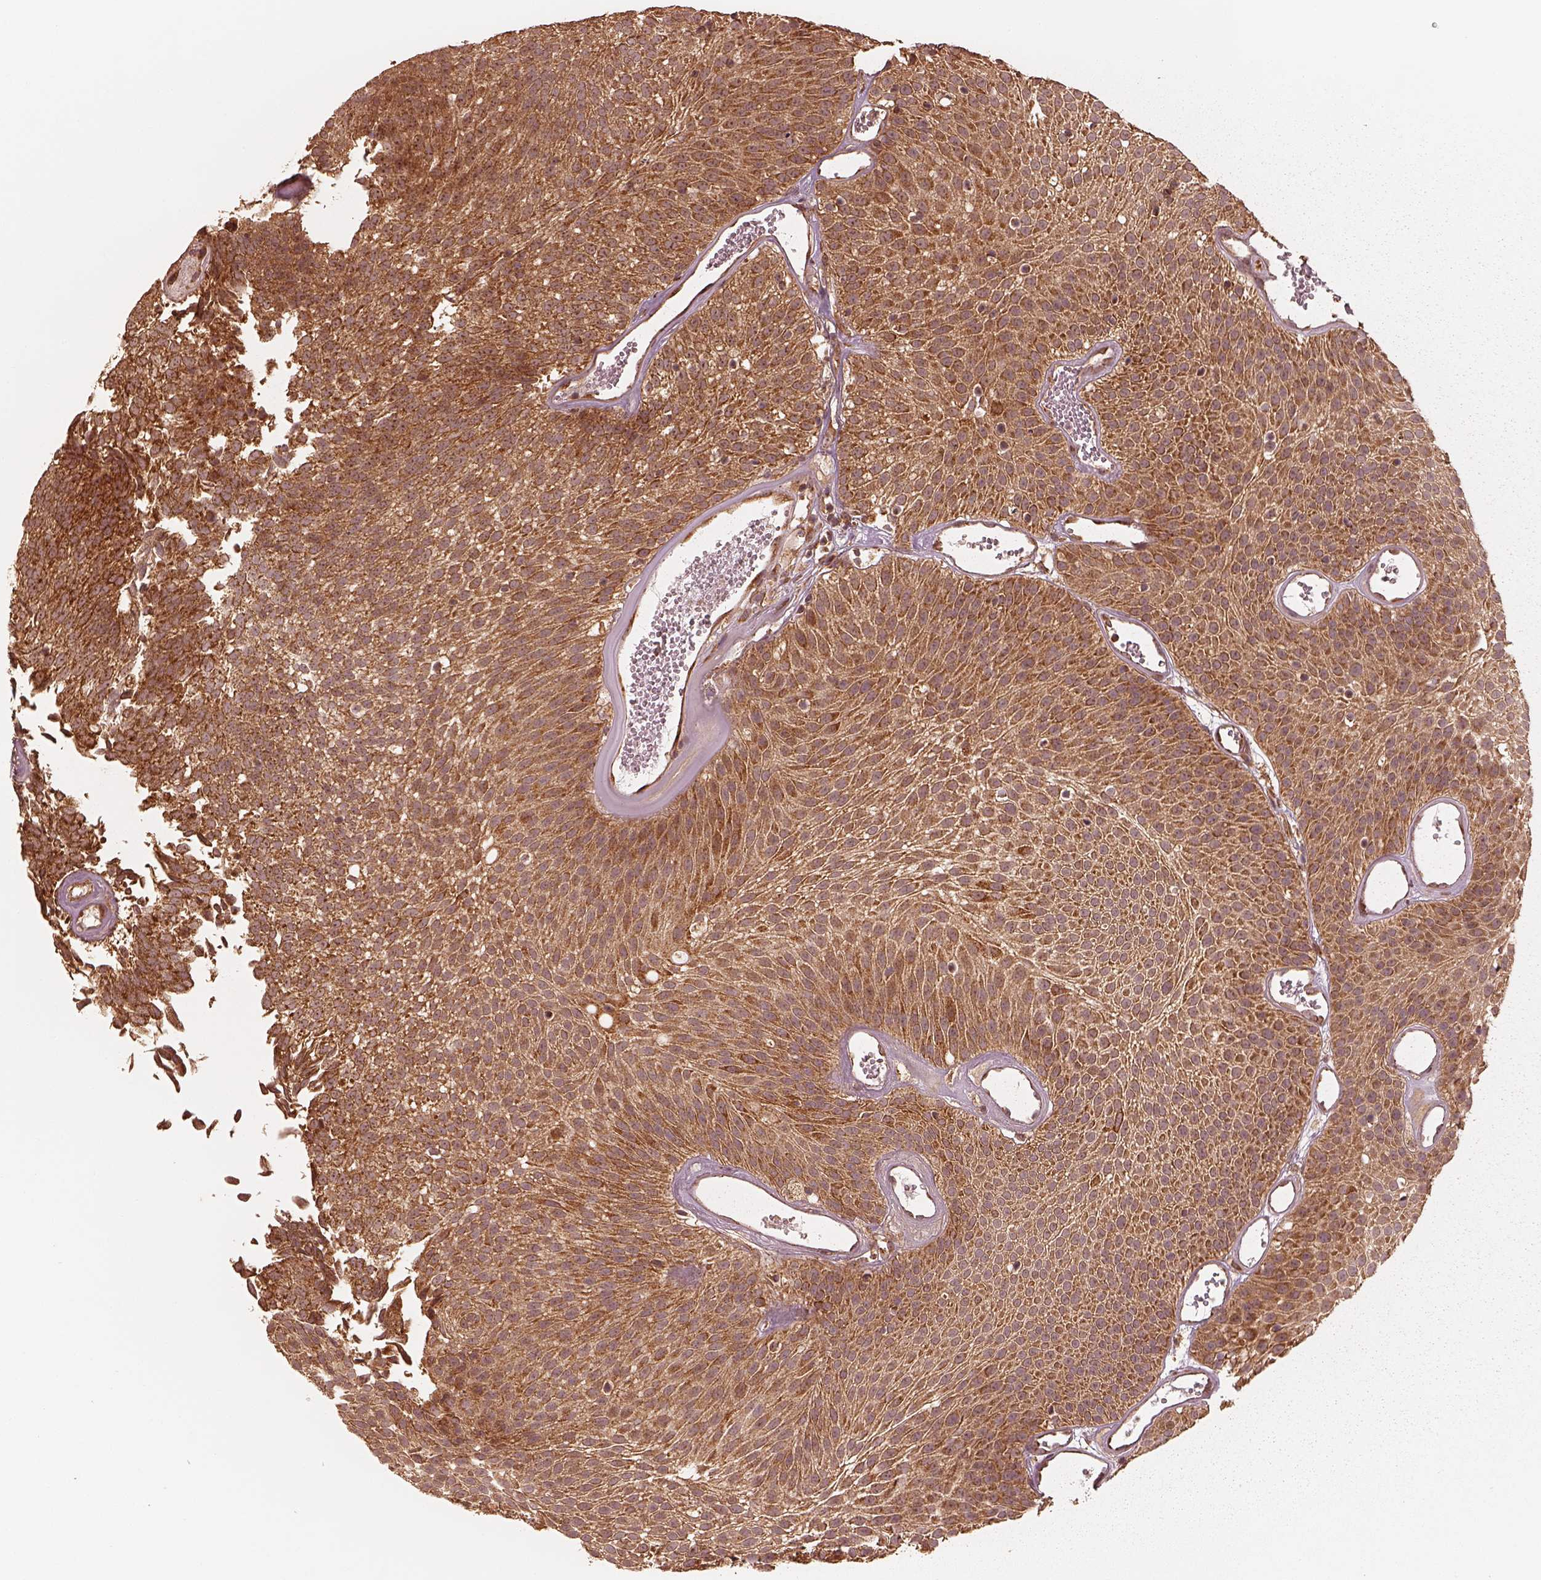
{"staining": {"intensity": "strong", "quantity": ">75%", "location": "cytoplasmic/membranous"}, "tissue": "urothelial cancer", "cell_type": "Tumor cells", "image_type": "cancer", "snomed": [{"axis": "morphology", "description": "Urothelial carcinoma, Low grade"}, {"axis": "topography", "description": "Urinary bladder"}], "caption": "High-magnification brightfield microscopy of urothelial cancer stained with DAB (3,3'-diaminobenzidine) (brown) and counterstained with hematoxylin (blue). tumor cells exhibit strong cytoplasmic/membranous positivity is present in about>75% of cells.", "gene": "DNAJC25", "patient": {"sex": "male", "age": 52}}